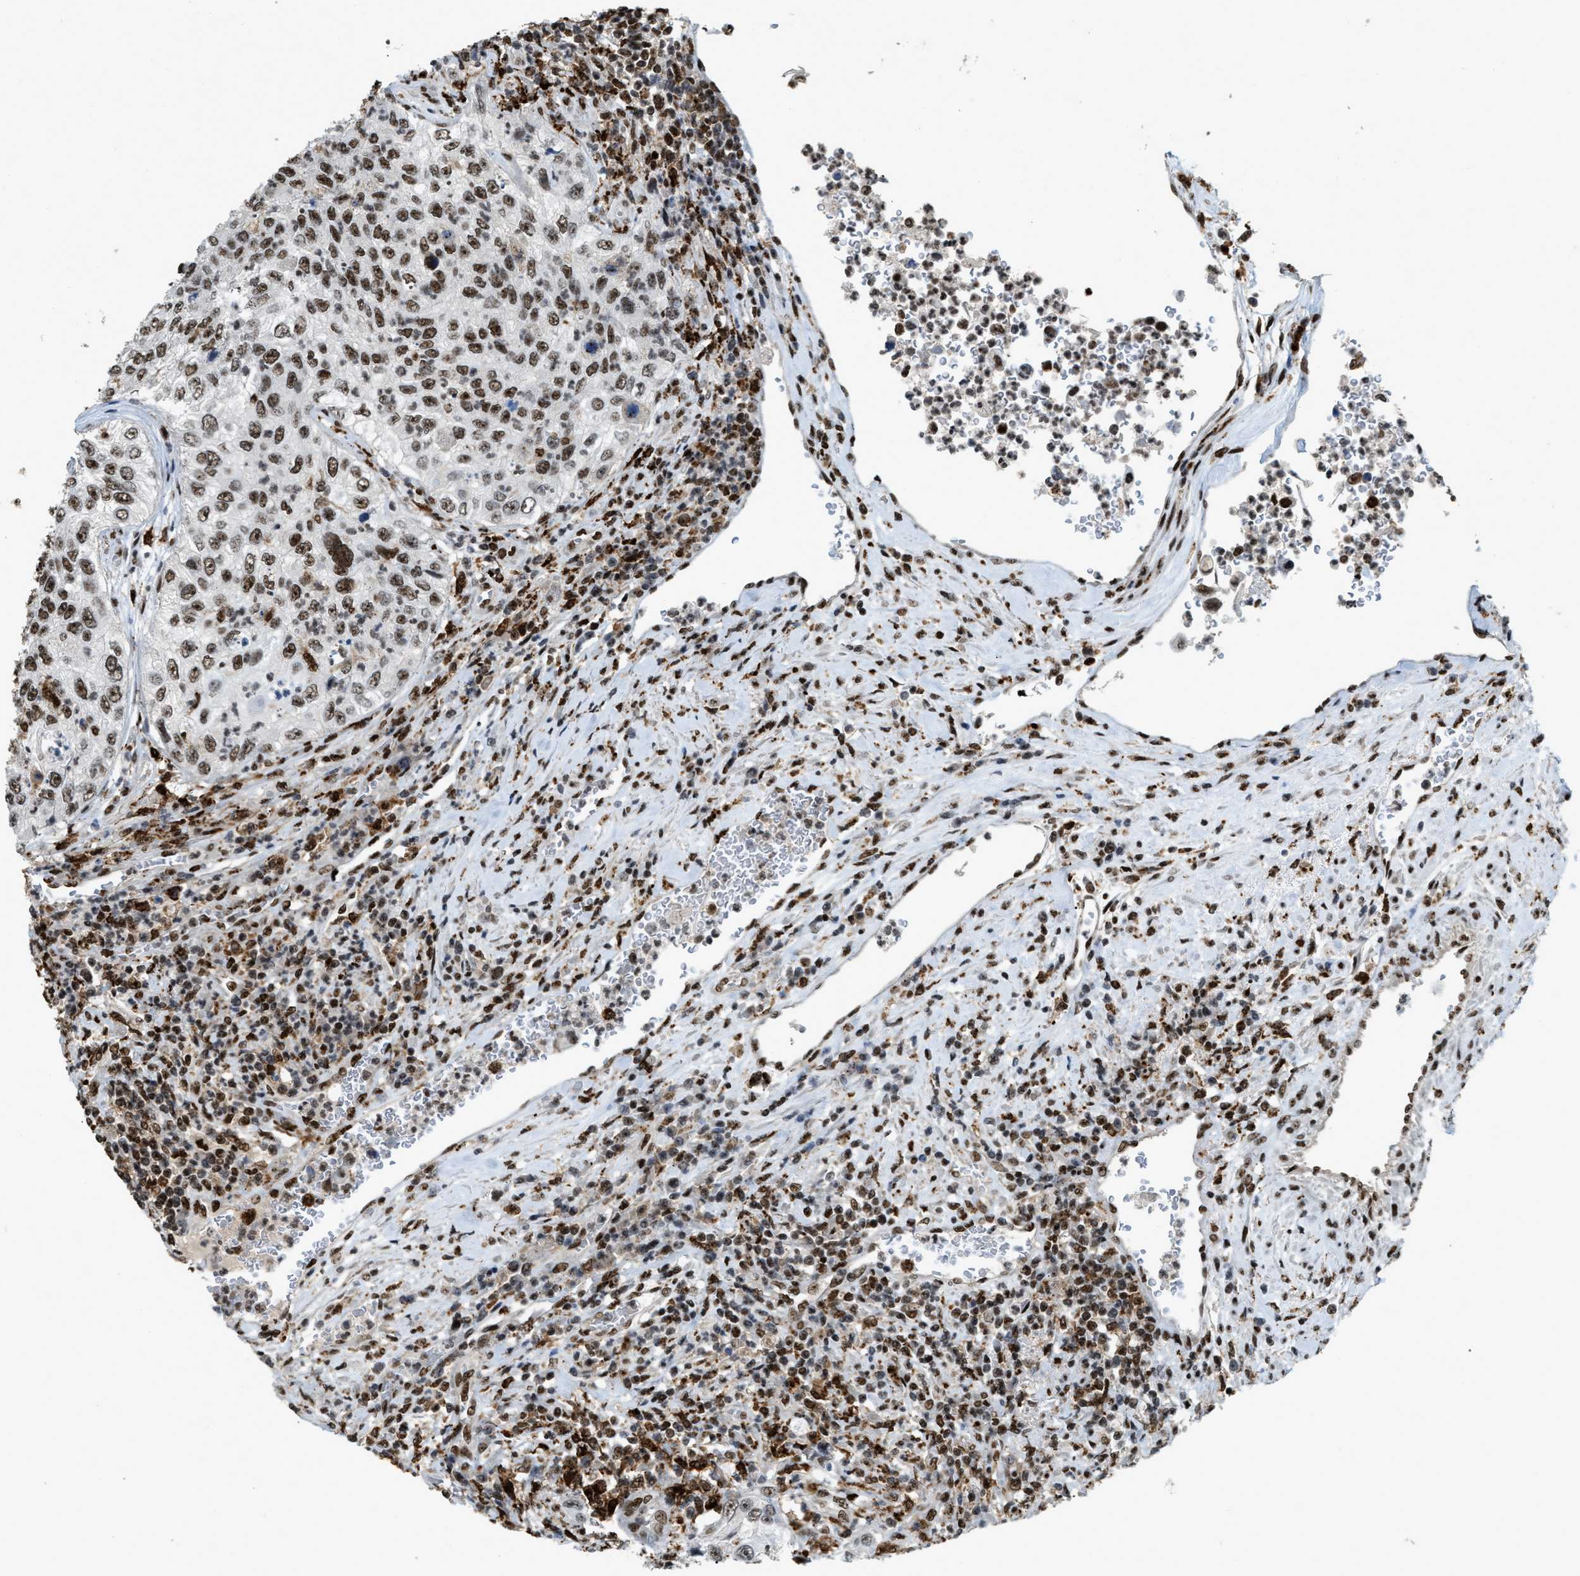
{"staining": {"intensity": "moderate", "quantity": ">75%", "location": "nuclear"}, "tissue": "urothelial cancer", "cell_type": "Tumor cells", "image_type": "cancer", "snomed": [{"axis": "morphology", "description": "Urothelial carcinoma, High grade"}, {"axis": "topography", "description": "Urinary bladder"}], "caption": "An immunohistochemistry photomicrograph of neoplastic tissue is shown. Protein staining in brown highlights moderate nuclear positivity in high-grade urothelial carcinoma within tumor cells.", "gene": "NUMA1", "patient": {"sex": "female", "age": 60}}